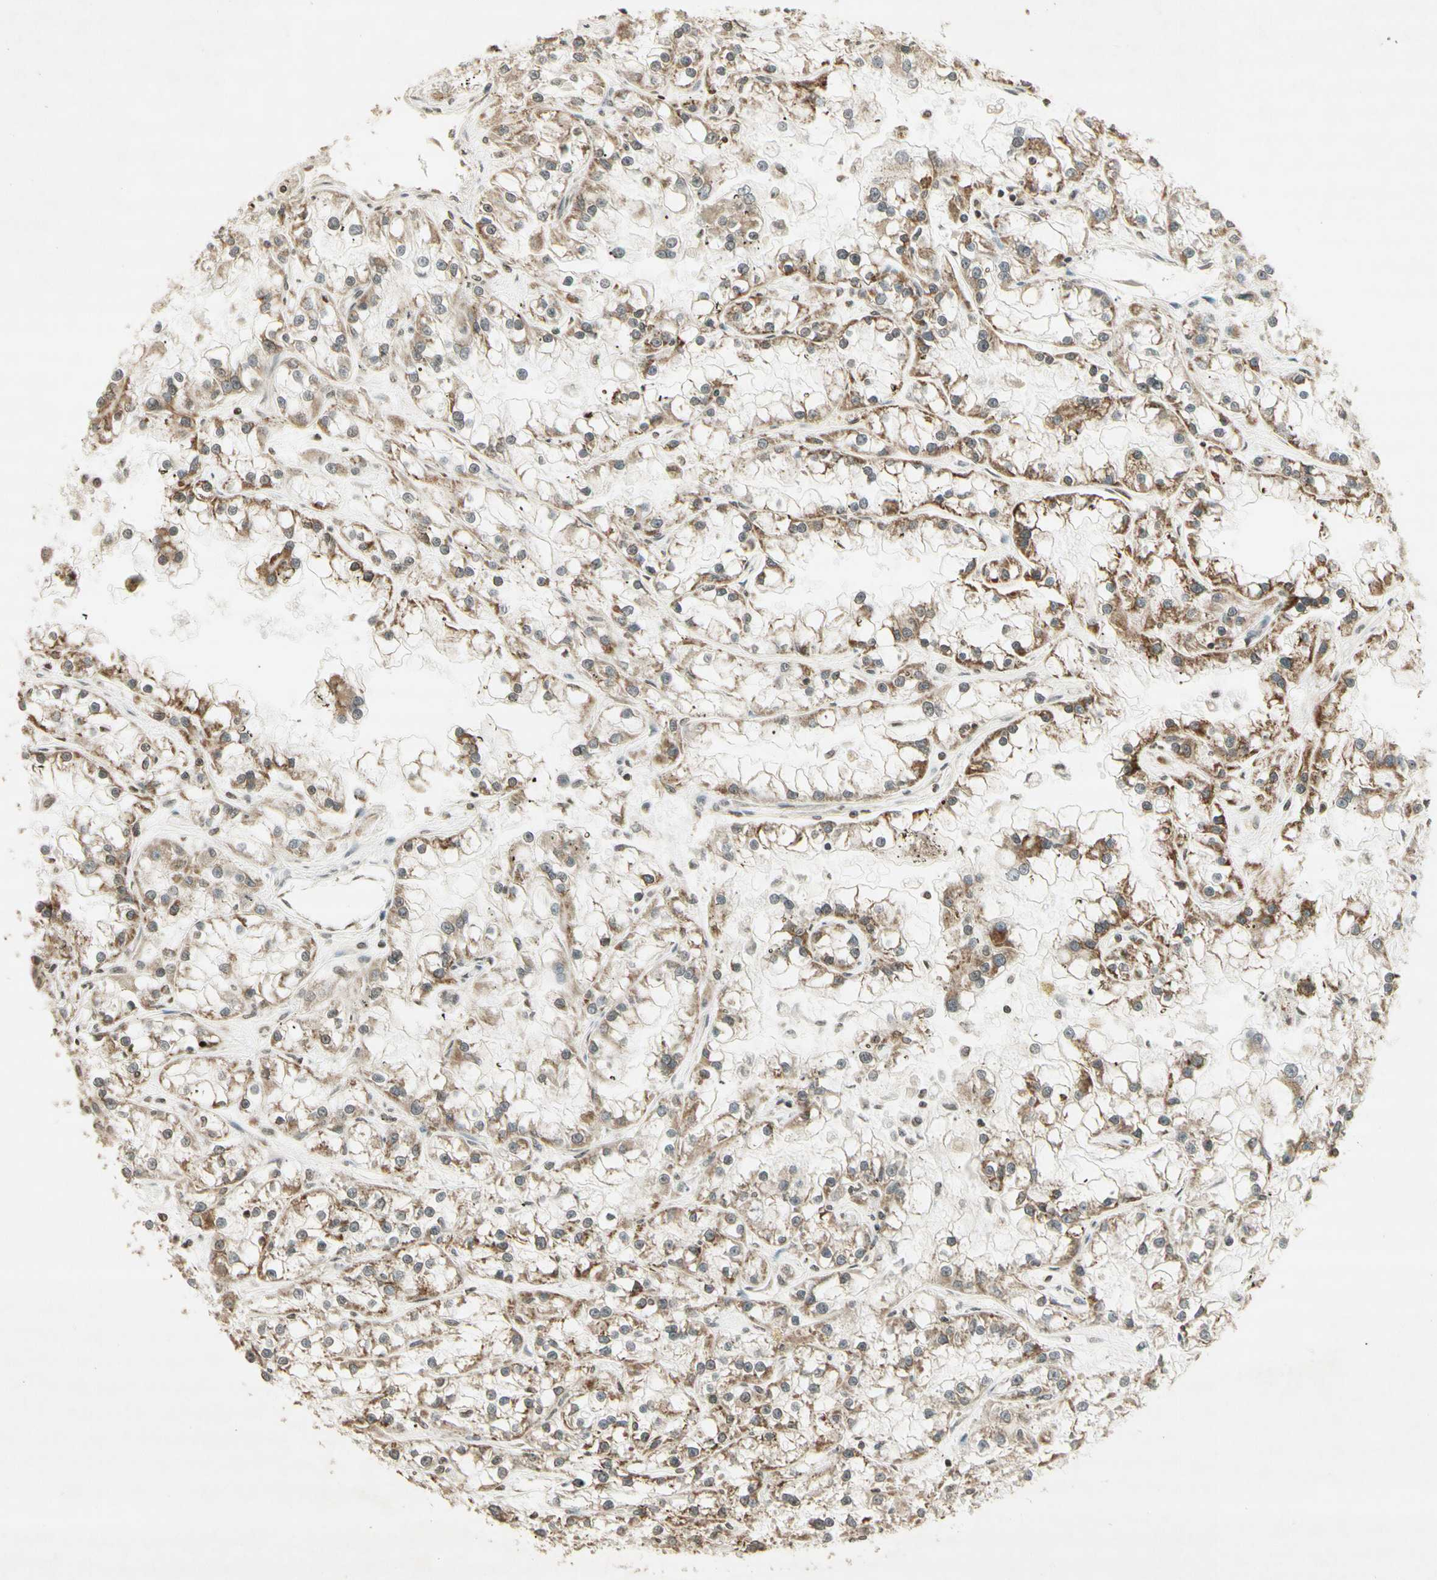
{"staining": {"intensity": "moderate", "quantity": "25%-75%", "location": "cytoplasmic/membranous"}, "tissue": "renal cancer", "cell_type": "Tumor cells", "image_type": "cancer", "snomed": [{"axis": "morphology", "description": "Adenocarcinoma, NOS"}, {"axis": "topography", "description": "Kidney"}], "caption": "Immunohistochemistry (IHC) photomicrograph of neoplastic tissue: human renal cancer (adenocarcinoma) stained using immunohistochemistry demonstrates medium levels of moderate protein expression localized specifically in the cytoplasmic/membranous of tumor cells, appearing as a cytoplasmic/membranous brown color.", "gene": "CCNI", "patient": {"sex": "female", "age": 52}}